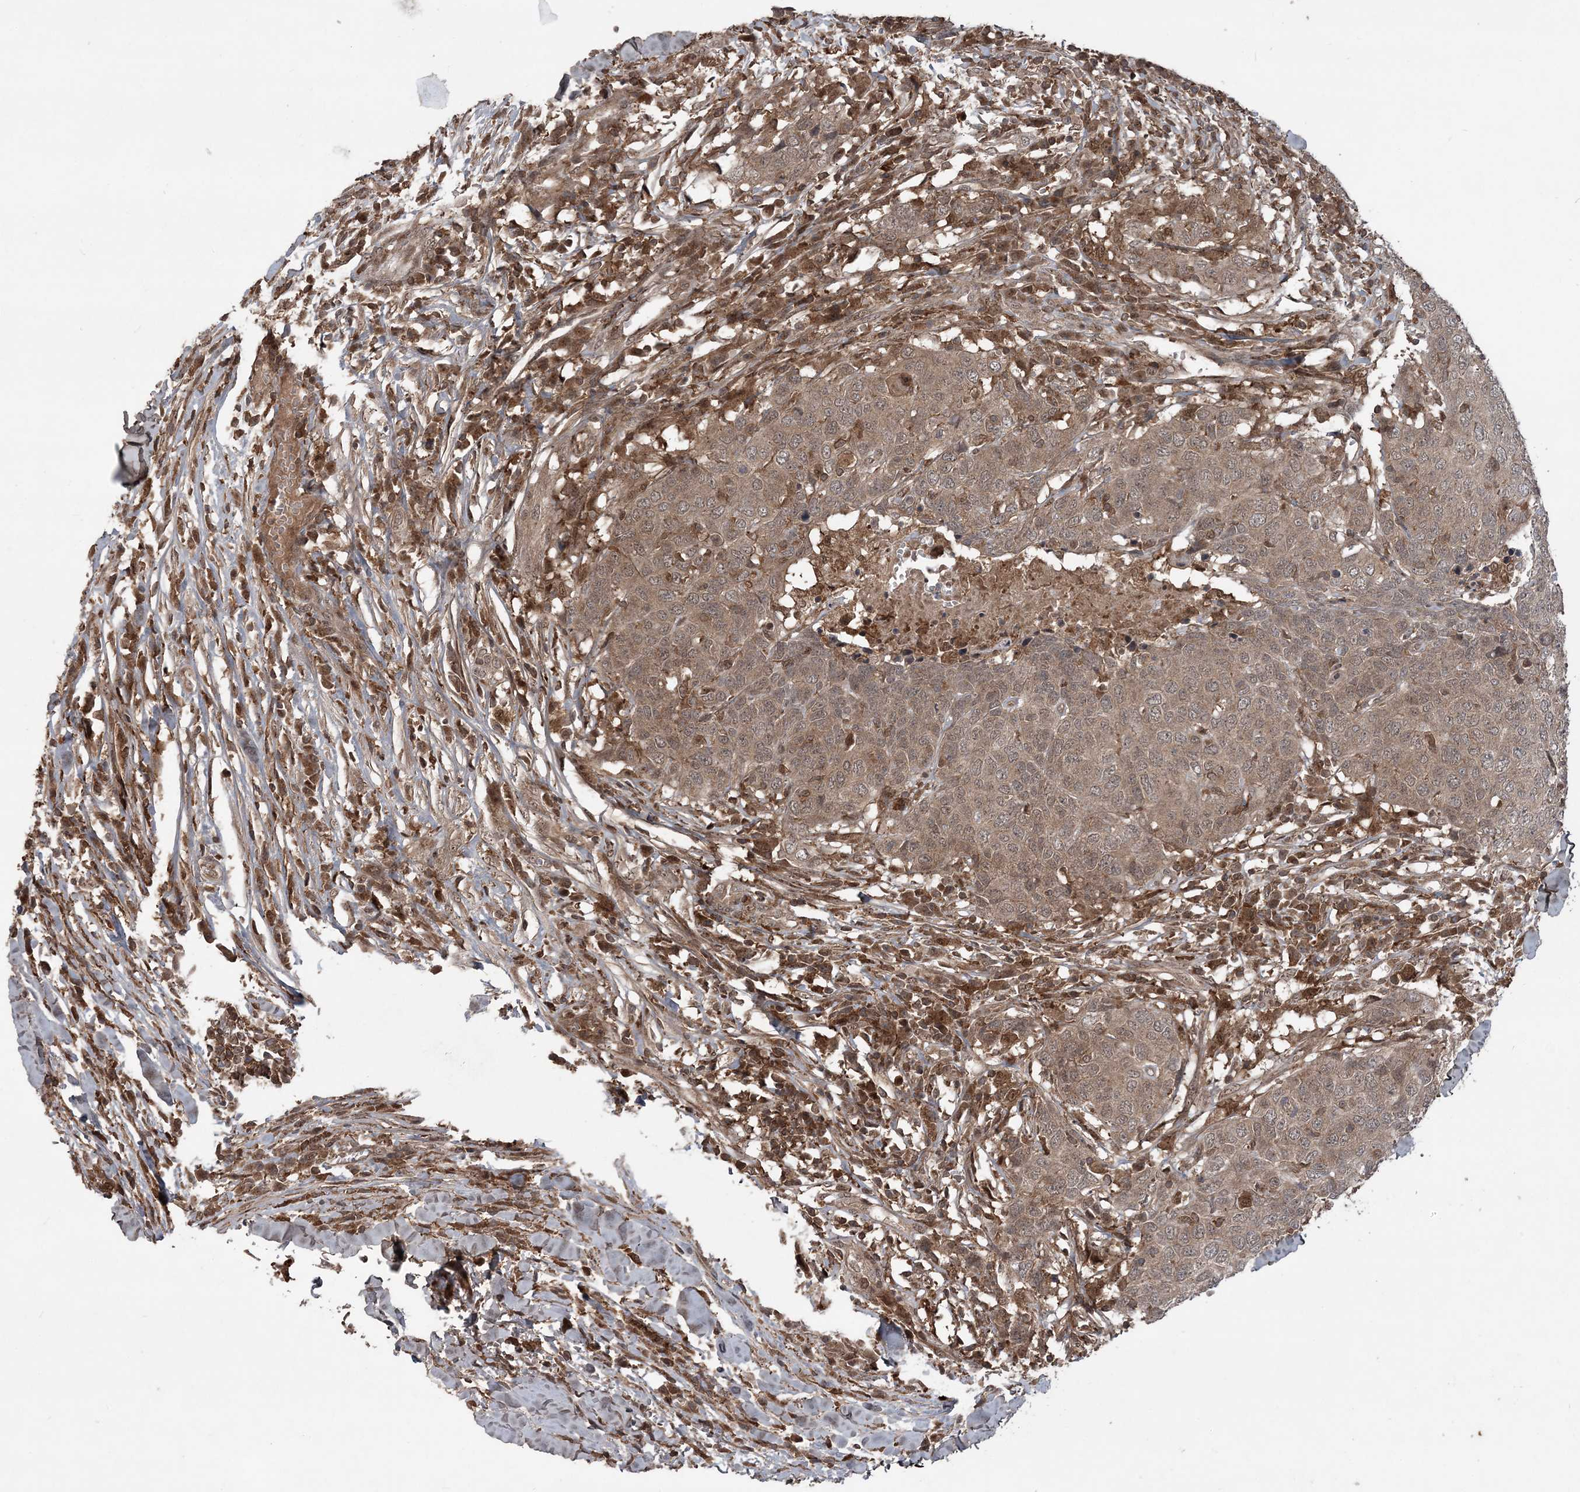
{"staining": {"intensity": "moderate", "quantity": ">75%", "location": "cytoplasmic/membranous,nuclear"}, "tissue": "head and neck cancer", "cell_type": "Tumor cells", "image_type": "cancer", "snomed": [{"axis": "morphology", "description": "Squamous cell carcinoma, NOS"}, {"axis": "topography", "description": "Head-Neck"}], "caption": "Protein staining reveals moderate cytoplasmic/membranous and nuclear positivity in approximately >75% of tumor cells in head and neck cancer. (brown staining indicates protein expression, while blue staining denotes nuclei).", "gene": "LACC1", "patient": {"sex": "male", "age": 66}}